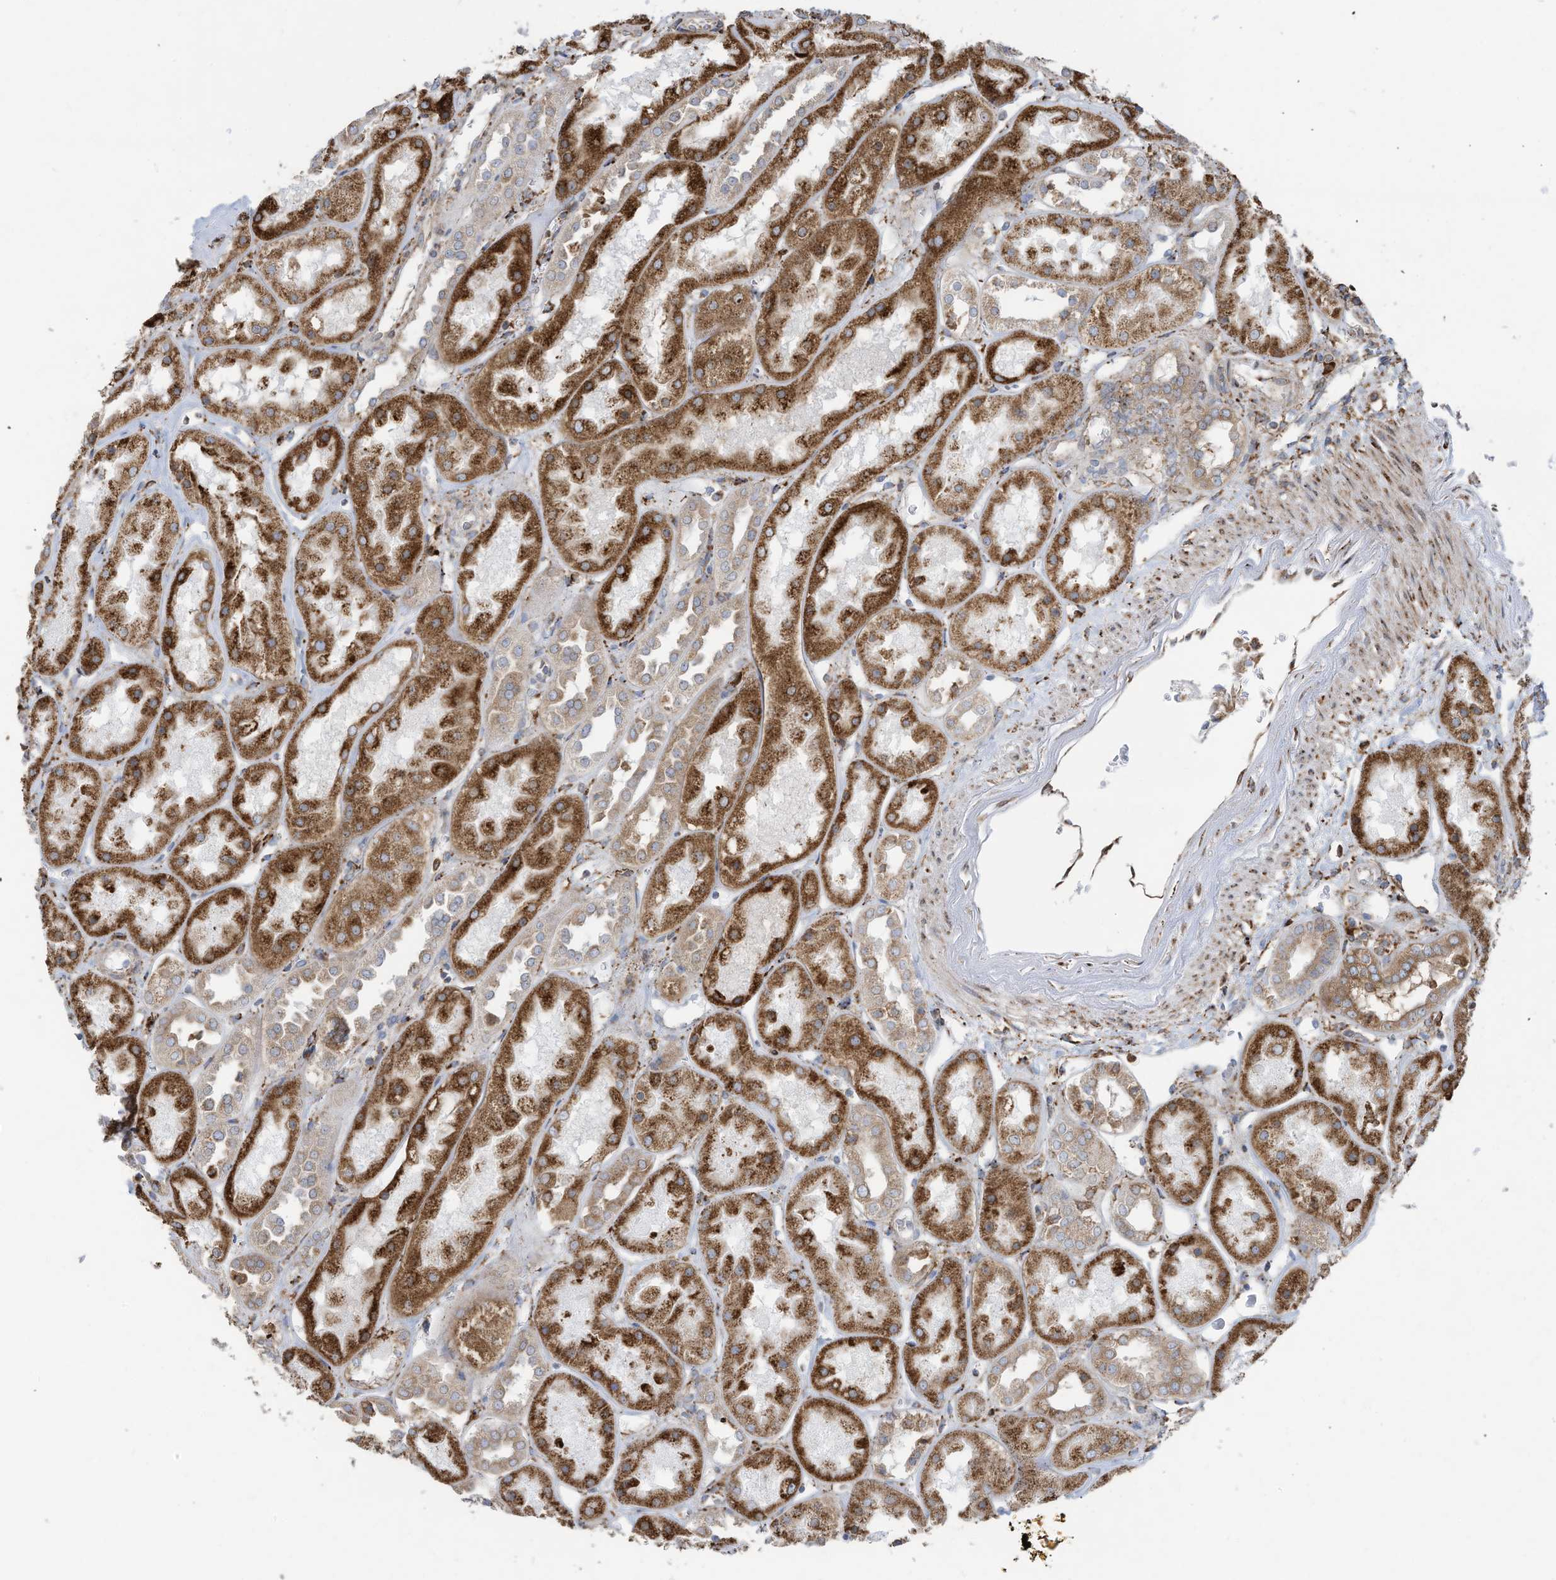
{"staining": {"intensity": "moderate", "quantity": "25%-75%", "location": "cytoplasmic/membranous"}, "tissue": "kidney", "cell_type": "Cells in glomeruli", "image_type": "normal", "snomed": [{"axis": "morphology", "description": "Normal tissue, NOS"}, {"axis": "topography", "description": "Kidney"}], "caption": "Brown immunohistochemical staining in unremarkable human kidney exhibits moderate cytoplasmic/membranous staining in approximately 25%-75% of cells in glomeruli.", "gene": "ZNF354C", "patient": {"sex": "male", "age": 70}}